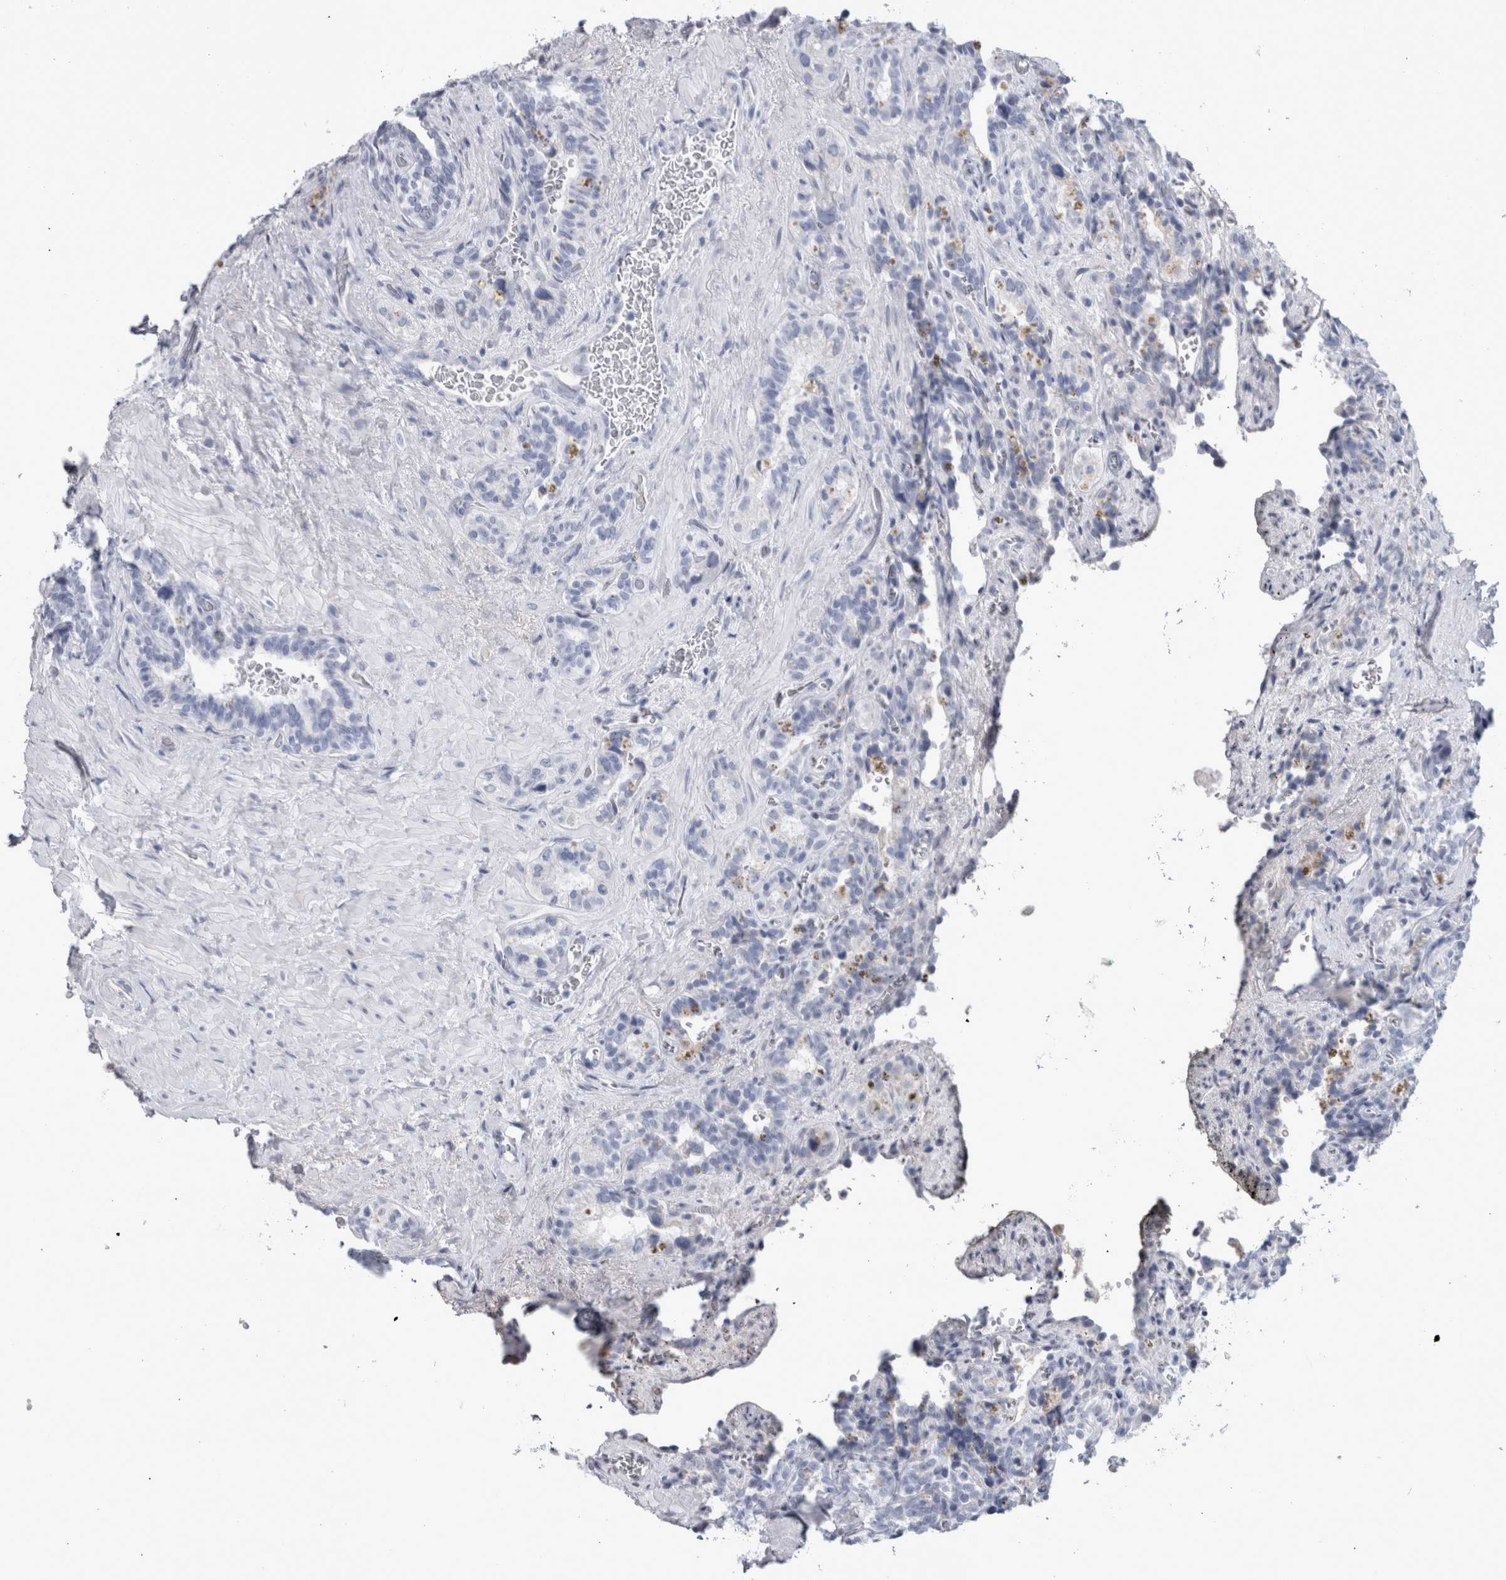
{"staining": {"intensity": "negative", "quantity": "none", "location": "none"}, "tissue": "seminal vesicle", "cell_type": "Glandular cells", "image_type": "normal", "snomed": [{"axis": "morphology", "description": "Normal tissue, NOS"}, {"axis": "topography", "description": "Prostate"}, {"axis": "topography", "description": "Seminal veicle"}], "caption": "The photomicrograph demonstrates no significant staining in glandular cells of seminal vesicle.", "gene": "PAX5", "patient": {"sex": "male", "age": 67}}